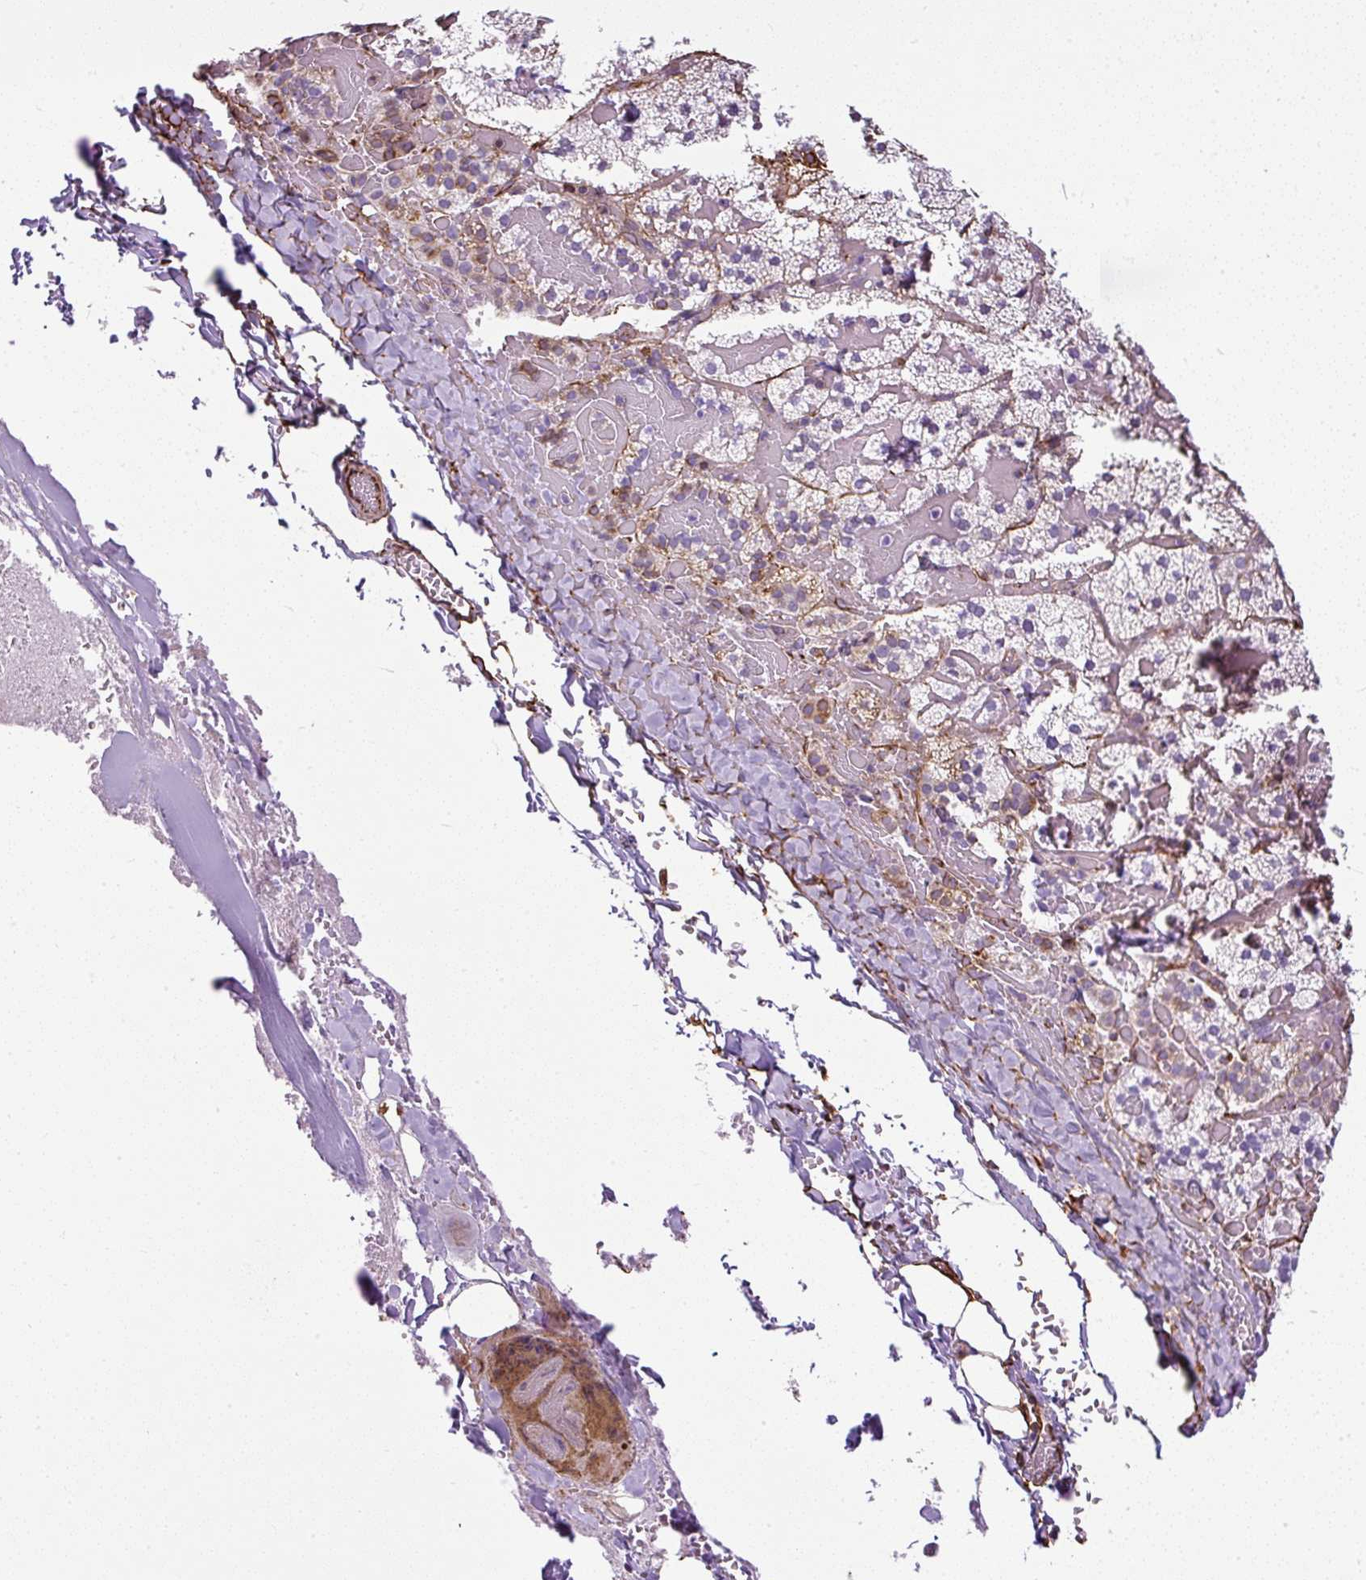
{"staining": {"intensity": "negative", "quantity": "none", "location": "none"}, "tissue": "adrenal gland", "cell_type": "Glandular cells", "image_type": "normal", "snomed": [{"axis": "morphology", "description": "Normal tissue, NOS"}, {"axis": "topography", "description": "Adrenal gland"}], "caption": "Immunohistochemical staining of normal adrenal gland reveals no significant positivity in glandular cells. (Brightfield microscopy of DAB immunohistochemistry at high magnification).", "gene": "PLS1", "patient": {"sex": "male", "age": 53}}